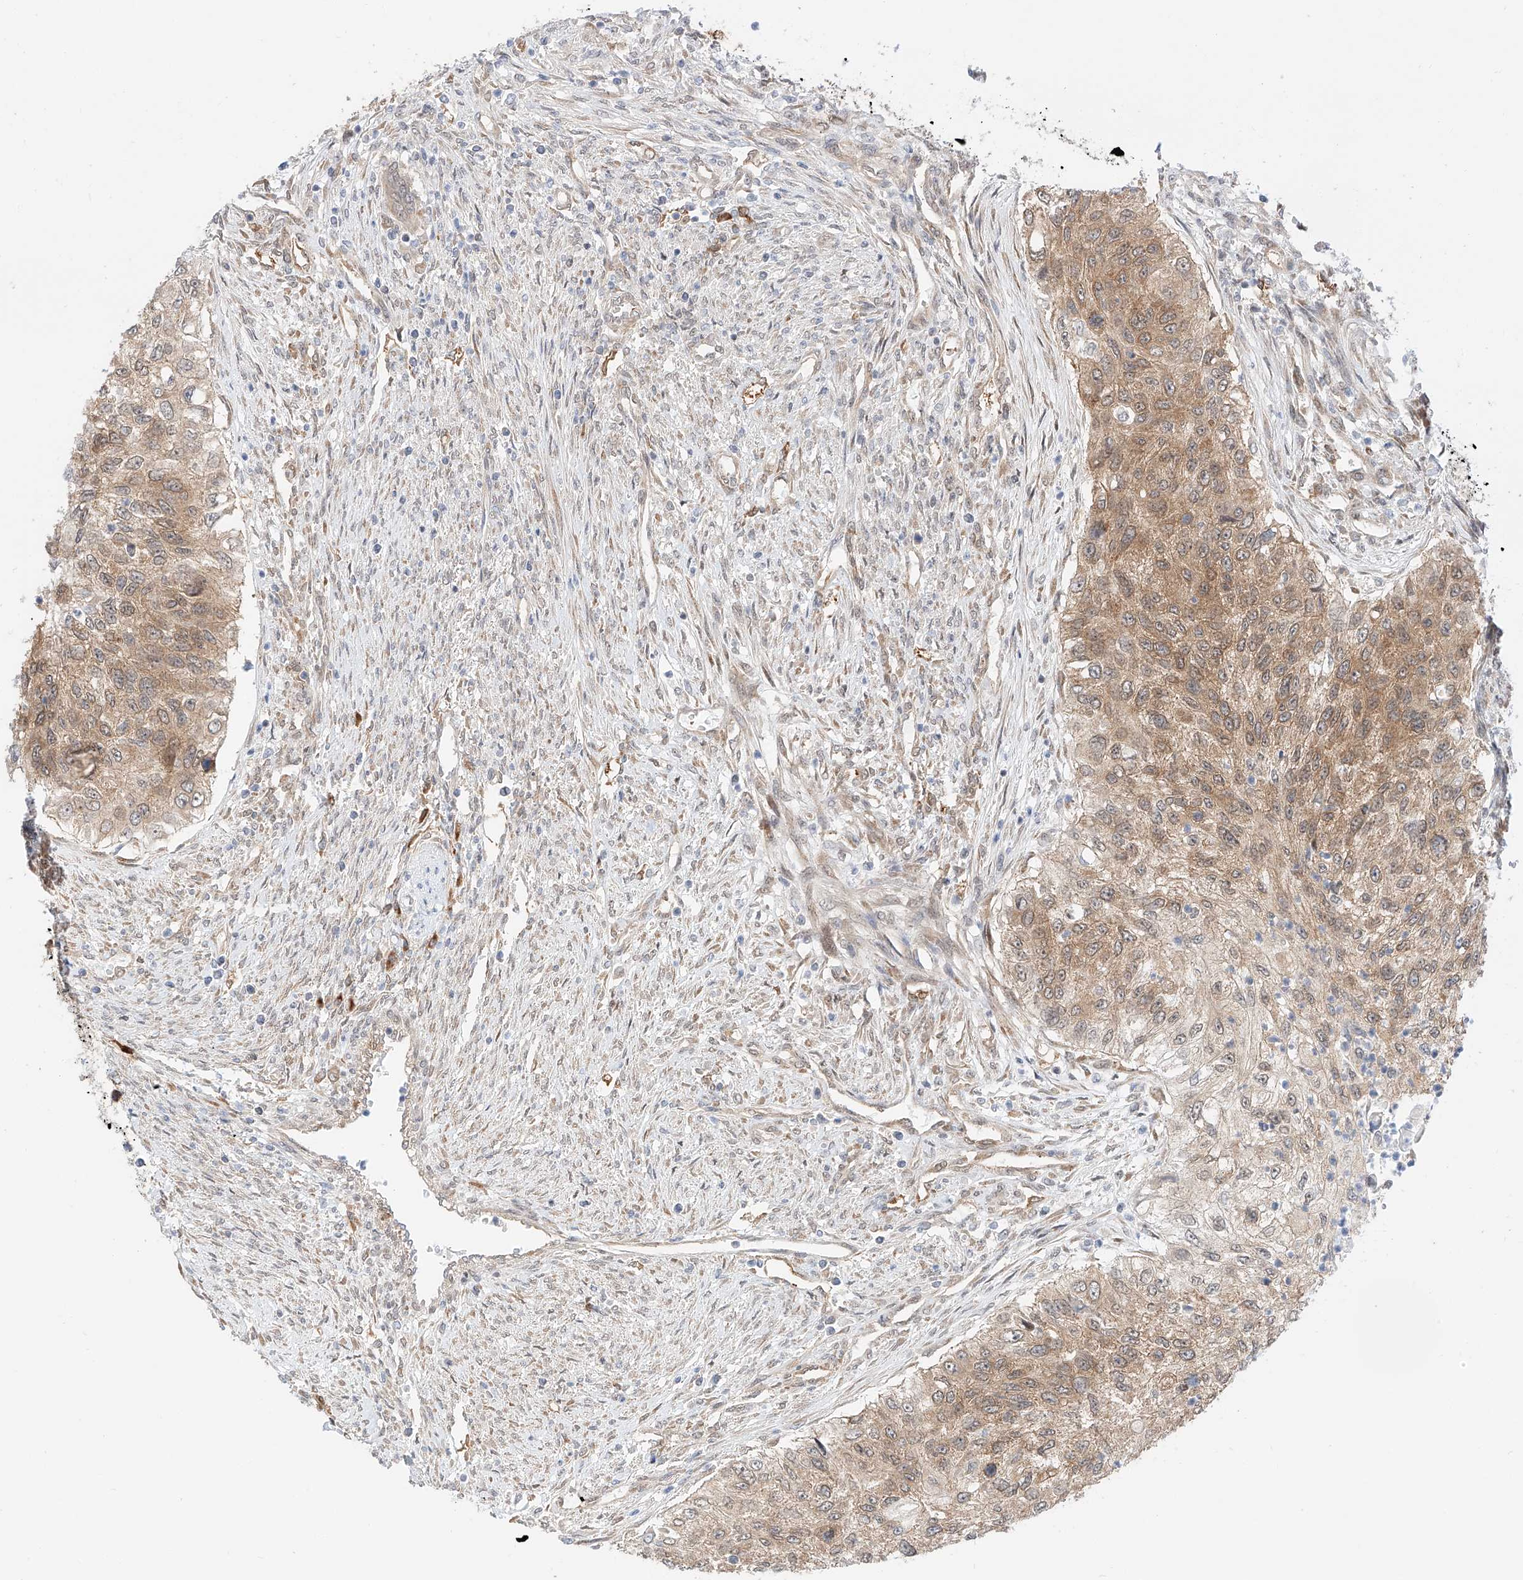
{"staining": {"intensity": "moderate", "quantity": ">75%", "location": "cytoplasmic/membranous"}, "tissue": "urothelial cancer", "cell_type": "Tumor cells", "image_type": "cancer", "snomed": [{"axis": "morphology", "description": "Urothelial carcinoma, High grade"}, {"axis": "topography", "description": "Urinary bladder"}], "caption": "Protein expression analysis of human urothelial carcinoma (high-grade) reveals moderate cytoplasmic/membranous positivity in about >75% of tumor cells.", "gene": "CARMIL1", "patient": {"sex": "female", "age": 60}}